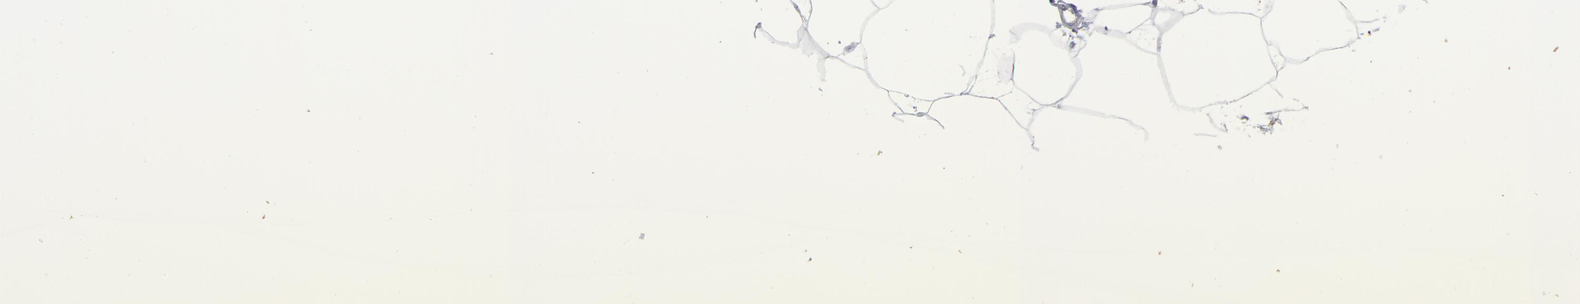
{"staining": {"intensity": "negative", "quantity": "none", "location": "none"}, "tissue": "adipose tissue", "cell_type": "Adipocytes", "image_type": "normal", "snomed": [{"axis": "morphology", "description": "Normal tissue, NOS"}, {"axis": "morphology", "description": "Duct carcinoma"}, {"axis": "topography", "description": "Breast"}, {"axis": "topography", "description": "Adipose tissue"}], "caption": "Immunohistochemistry photomicrograph of unremarkable adipose tissue: human adipose tissue stained with DAB (3,3'-diaminobenzidine) demonstrates no significant protein positivity in adipocytes.", "gene": "RPS24", "patient": {"sex": "female", "age": 37}}